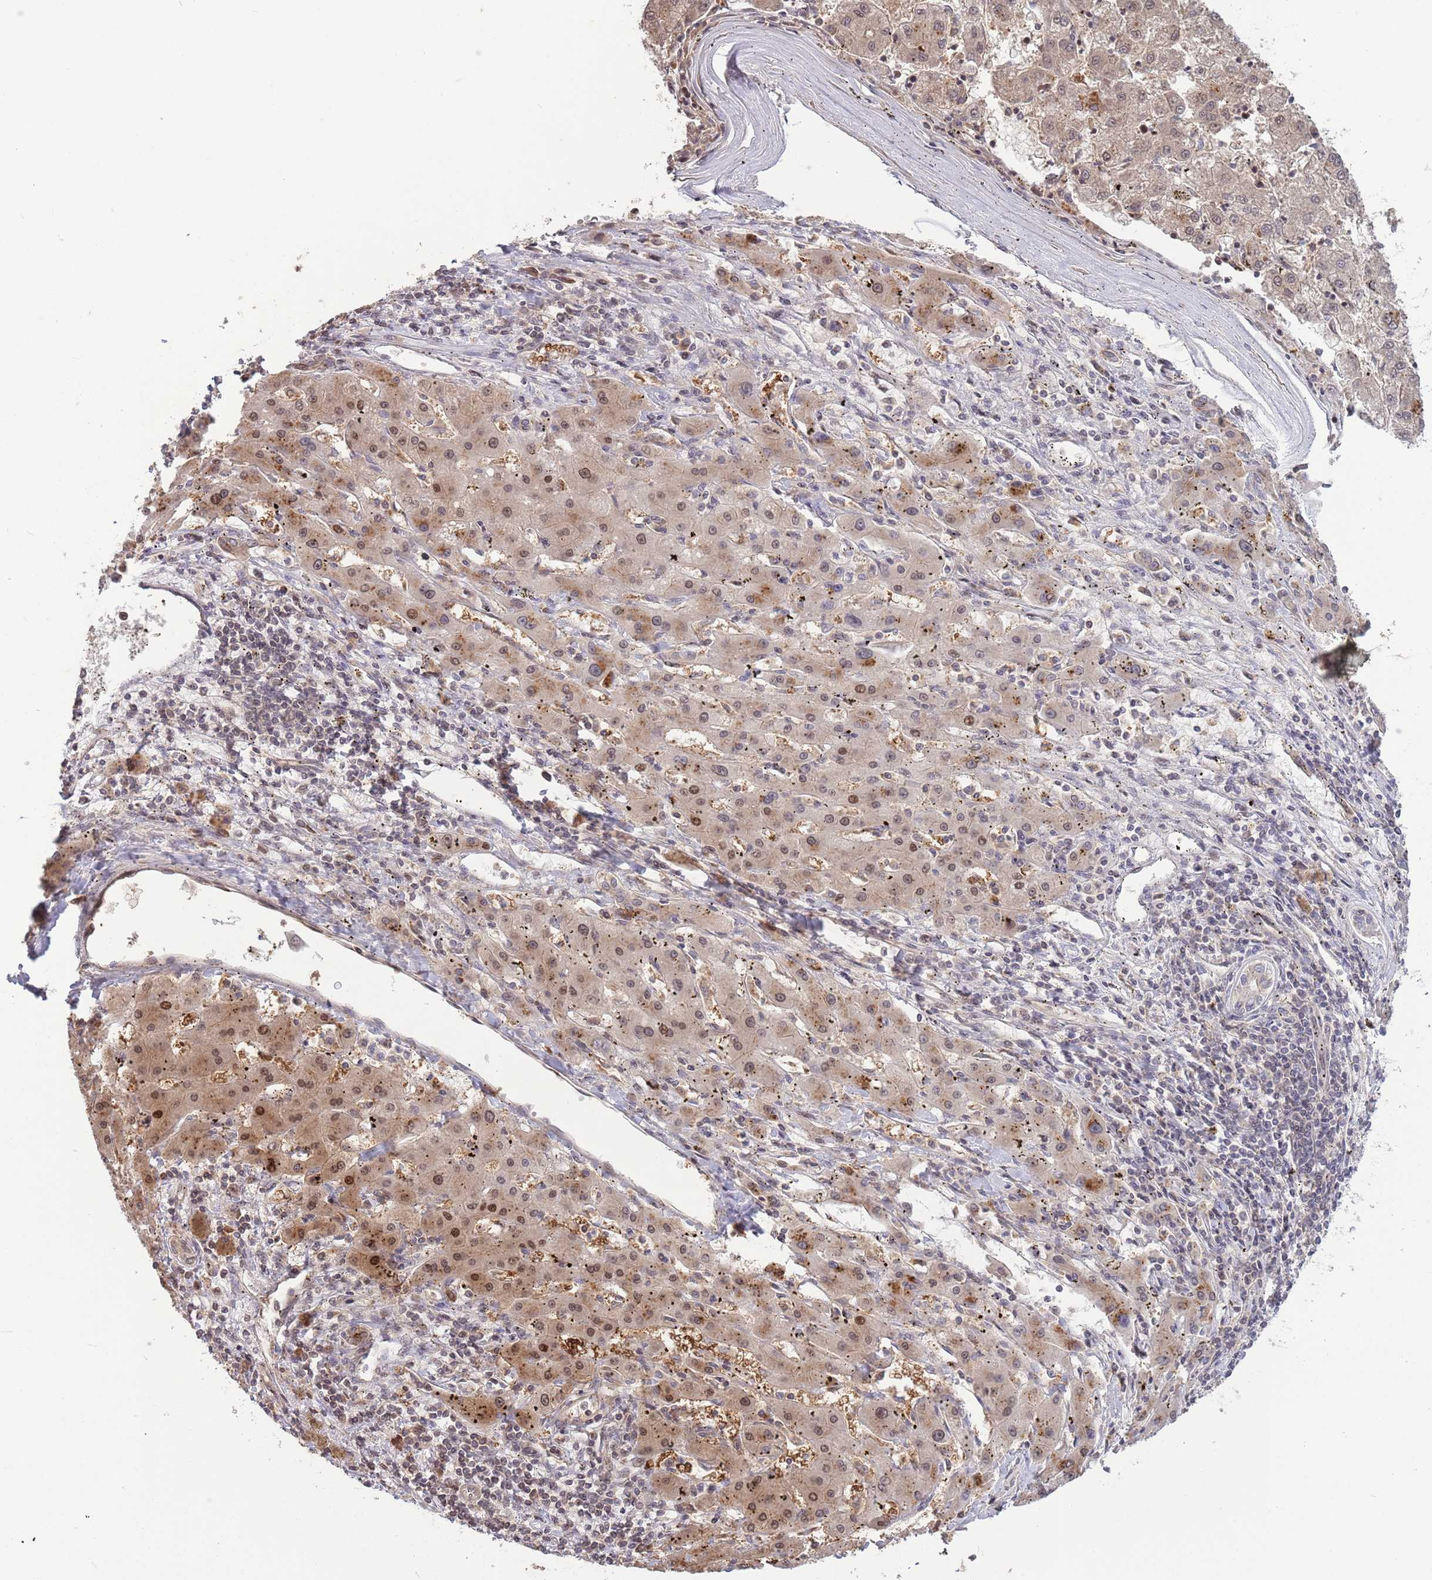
{"staining": {"intensity": "moderate", "quantity": "25%-75%", "location": "cytoplasmic/membranous,nuclear"}, "tissue": "liver cancer", "cell_type": "Tumor cells", "image_type": "cancer", "snomed": [{"axis": "morphology", "description": "Carcinoma, Hepatocellular, NOS"}, {"axis": "topography", "description": "Liver"}], "caption": "Immunohistochemical staining of human liver cancer shows moderate cytoplasmic/membranous and nuclear protein positivity in approximately 25%-75% of tumor cells.", "gene": "SALL1", "patient": {"sex": "male", "age": 72}}